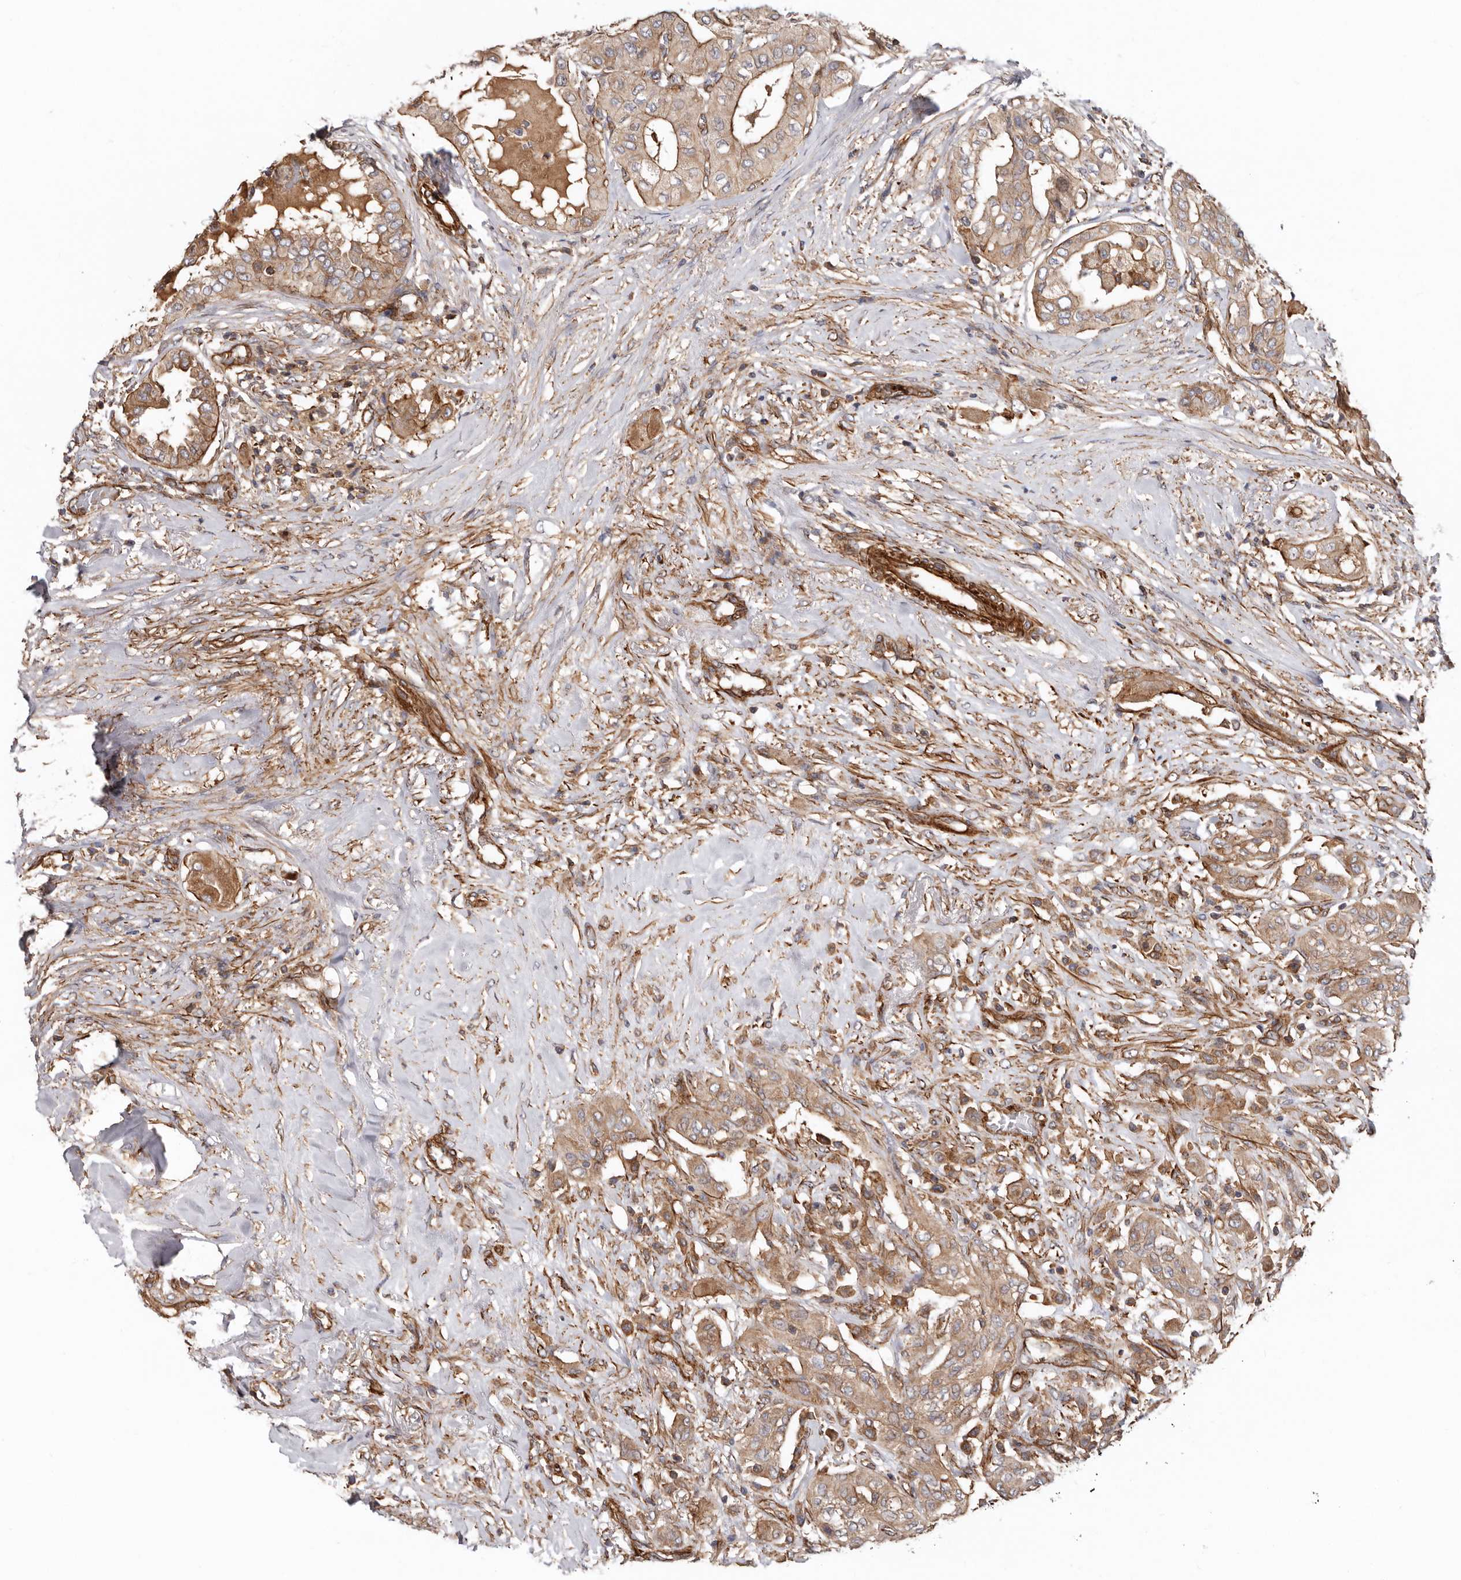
{"staining": {"intensity": "moderate", "quantity": ">75%", "location": "cytoplasmic/membranous"}, "tissue": "thyroid cancer", "cell_type": "Tumor cells", "image_type": "cancer", "snomed": [{"axis": "morphology", "description": "Papillary adenocarcinoma, NOS"}, {"axis": "topography", "description": "Thyroid gland"}], "caption": "Human thyroid cancer (papillary adenocarcinoma) stained with a brown dye shows moderate cytoplasmic/membranous positive positivity in about >75% of tumor cells.", "gene": "TMC7", "patient": {"sex": "female", "age": 59}}